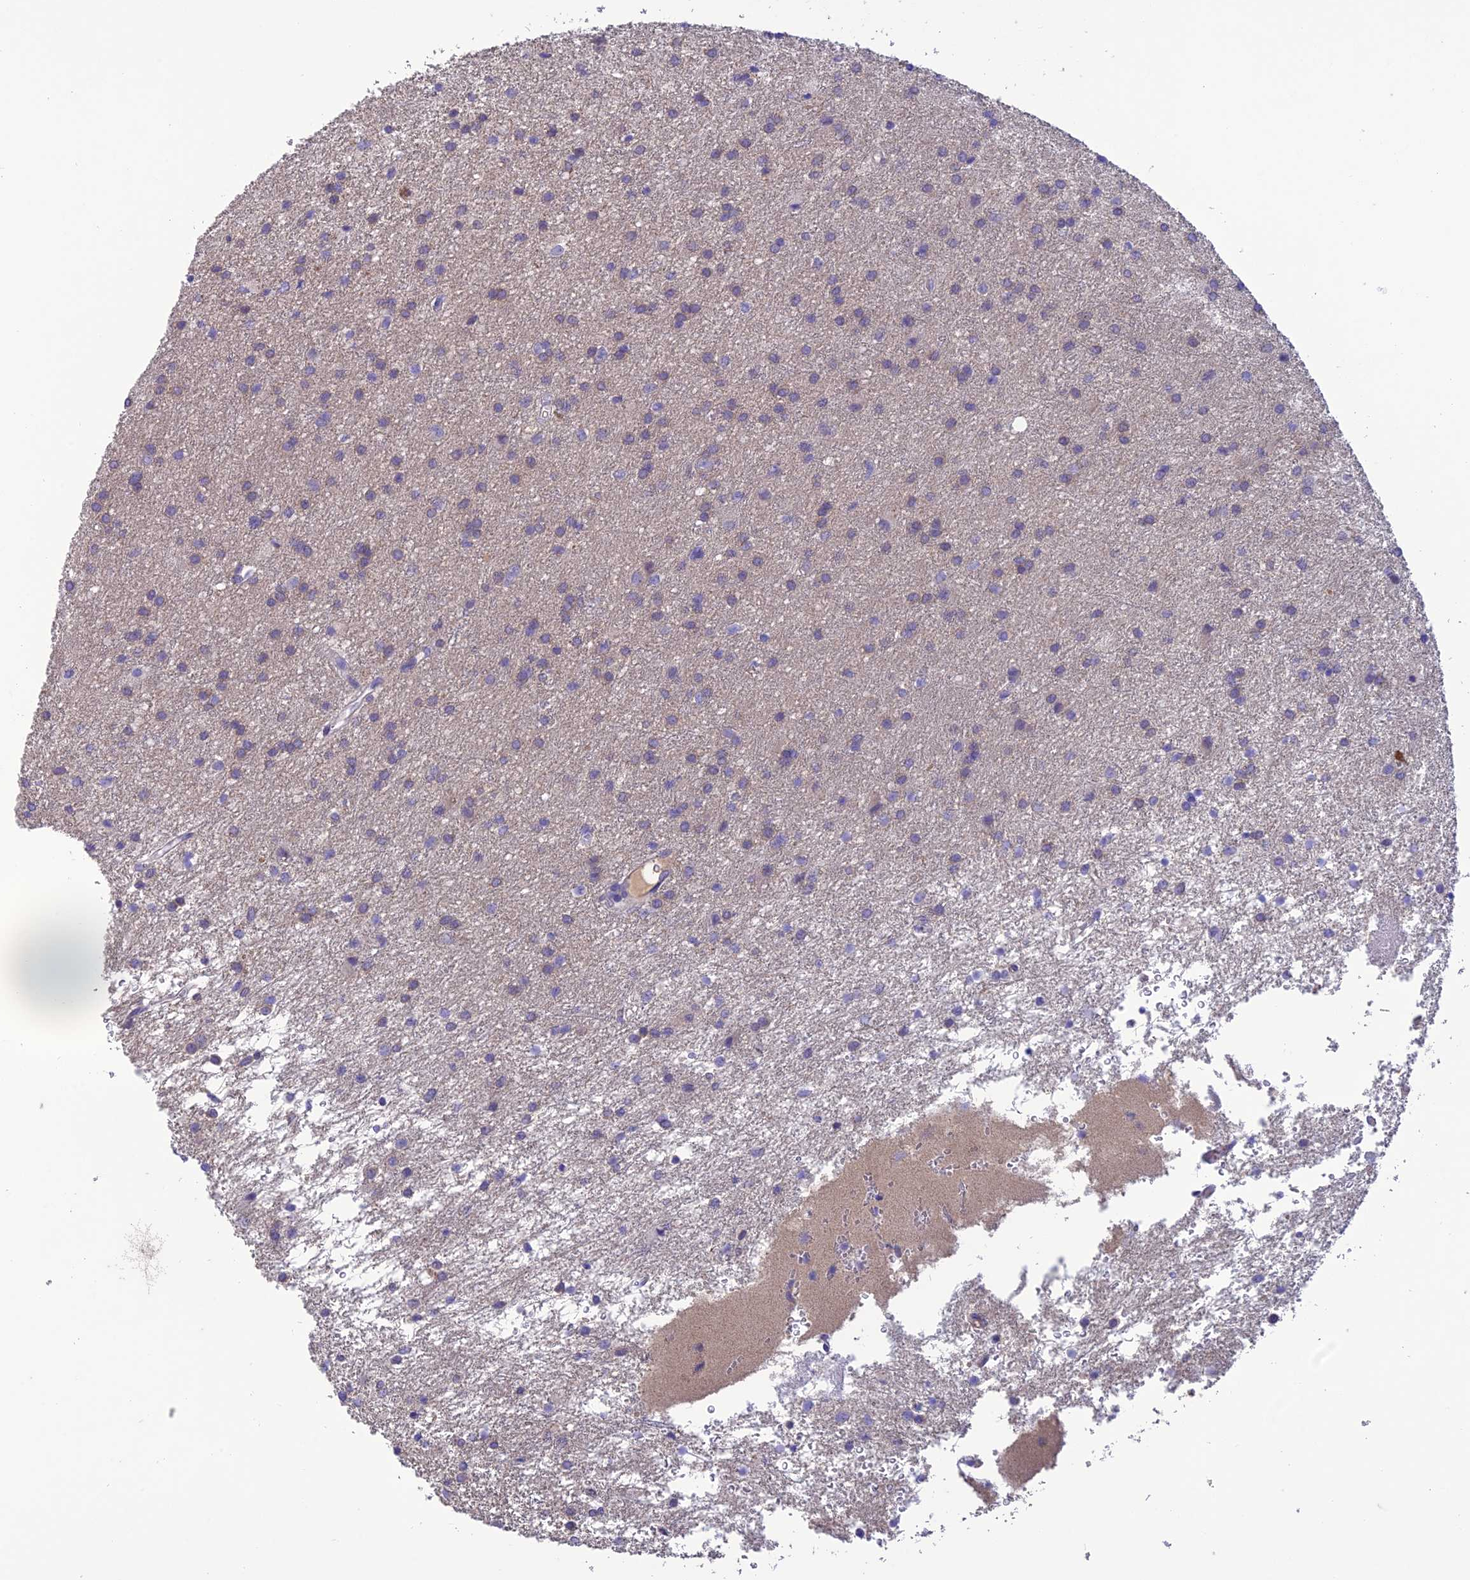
{"staining": {"intensity": "negative", "quantity": "none", "location": "none"}, "tissue": "glioma", "cell_type": "Tumor cells", "image_type": "cancer", "snomed": [{"axis": "morphology", "description": "Glioma, malignant, High grade"}, {"axis": "topography", "description": "Brain"}], "caption": "Immunohistochemistry image of neoplastic tissue: malignant high-grade glioma stained with DAB shows no significant protein staining in tumor cells.", "gene": "SFT2D2", "patient": {"sex": "female", "age": 50}}